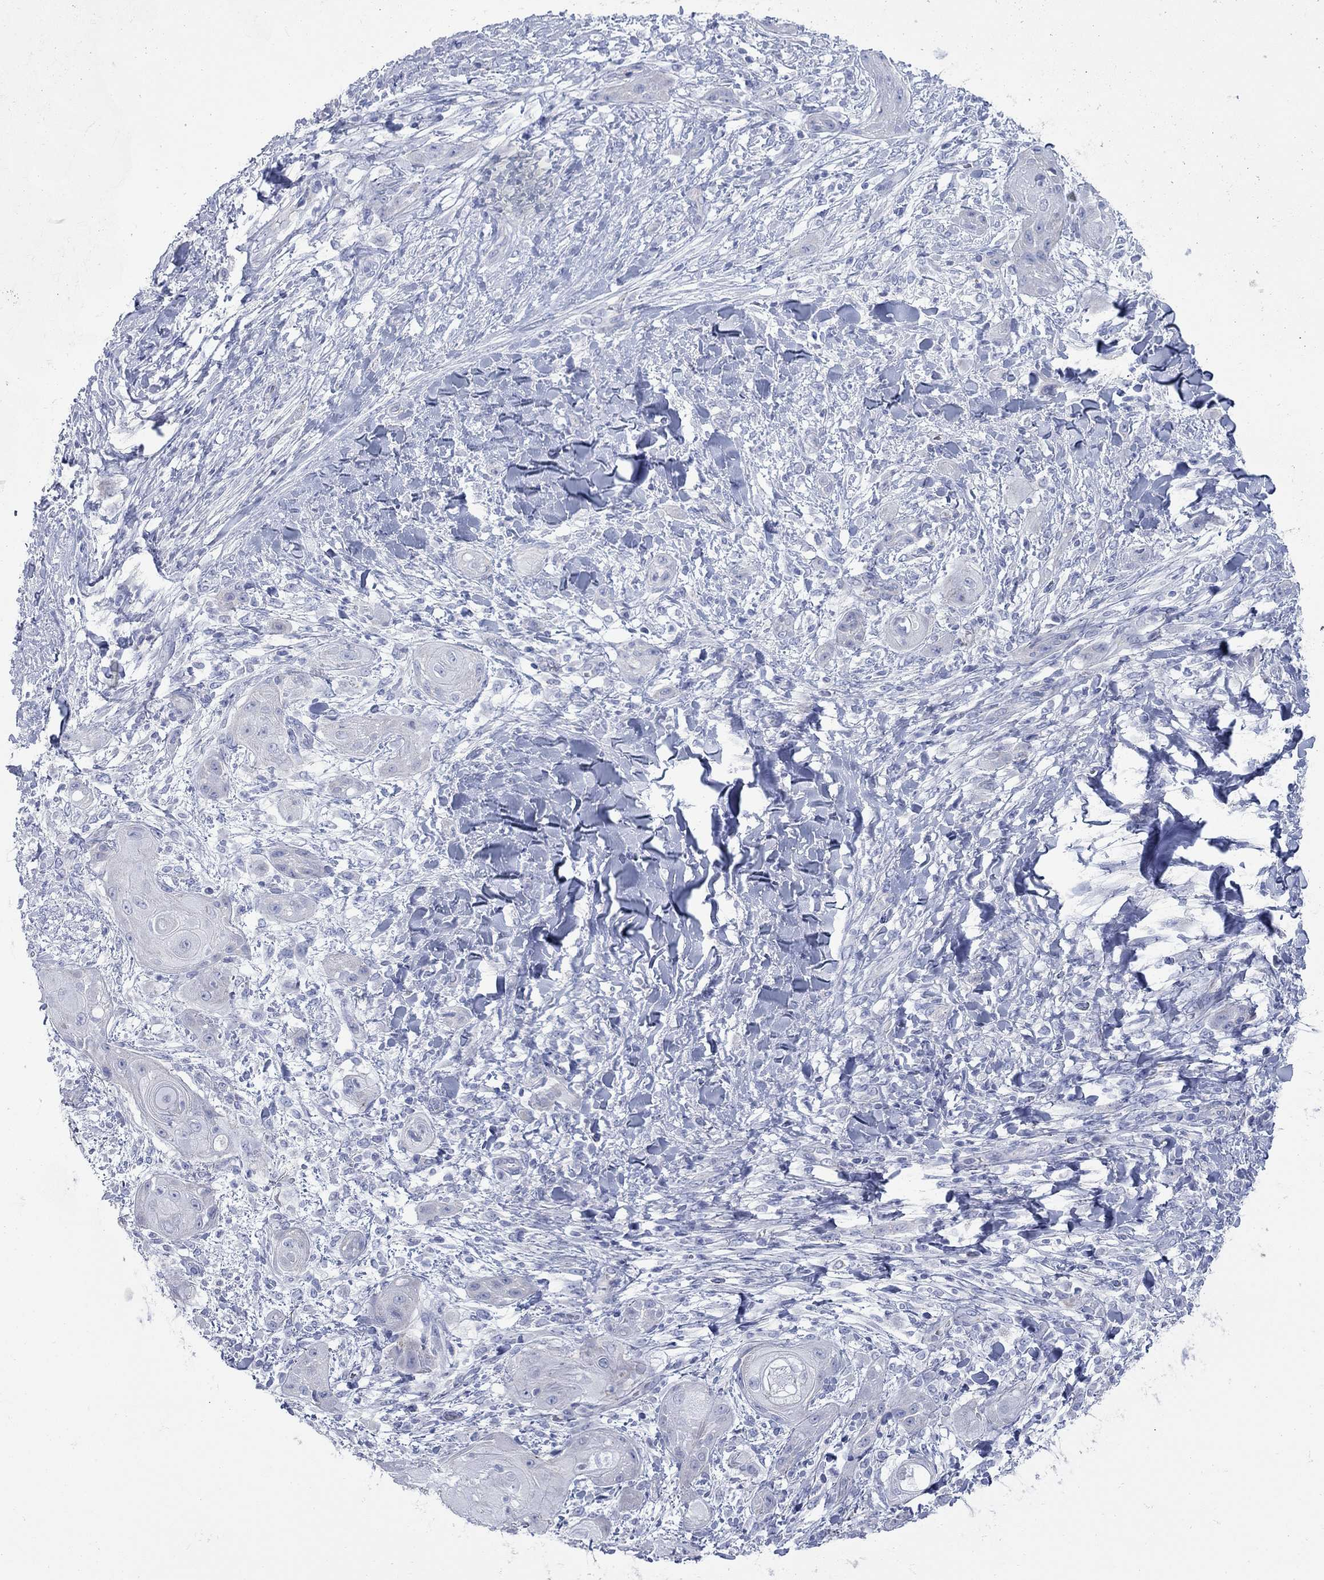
{"staining": {"intensity": "negative", "quantity": "none", "location": "none"}, "tissue": "skin cancer", "cell_type": "Tumor cells", "image_type": "cancer", "snomed": [{"axis": "morphology", "description": "Squamous cell carcinoma, NOS"}, {"axis": "topography", "description": "Skin"}], "caption": "This is an IHC photomicrograph of human skin cancer. There is no positivity in tumor cells.", "gene": "PDZD3", "patient": {"sex": "male", "age": 62}}